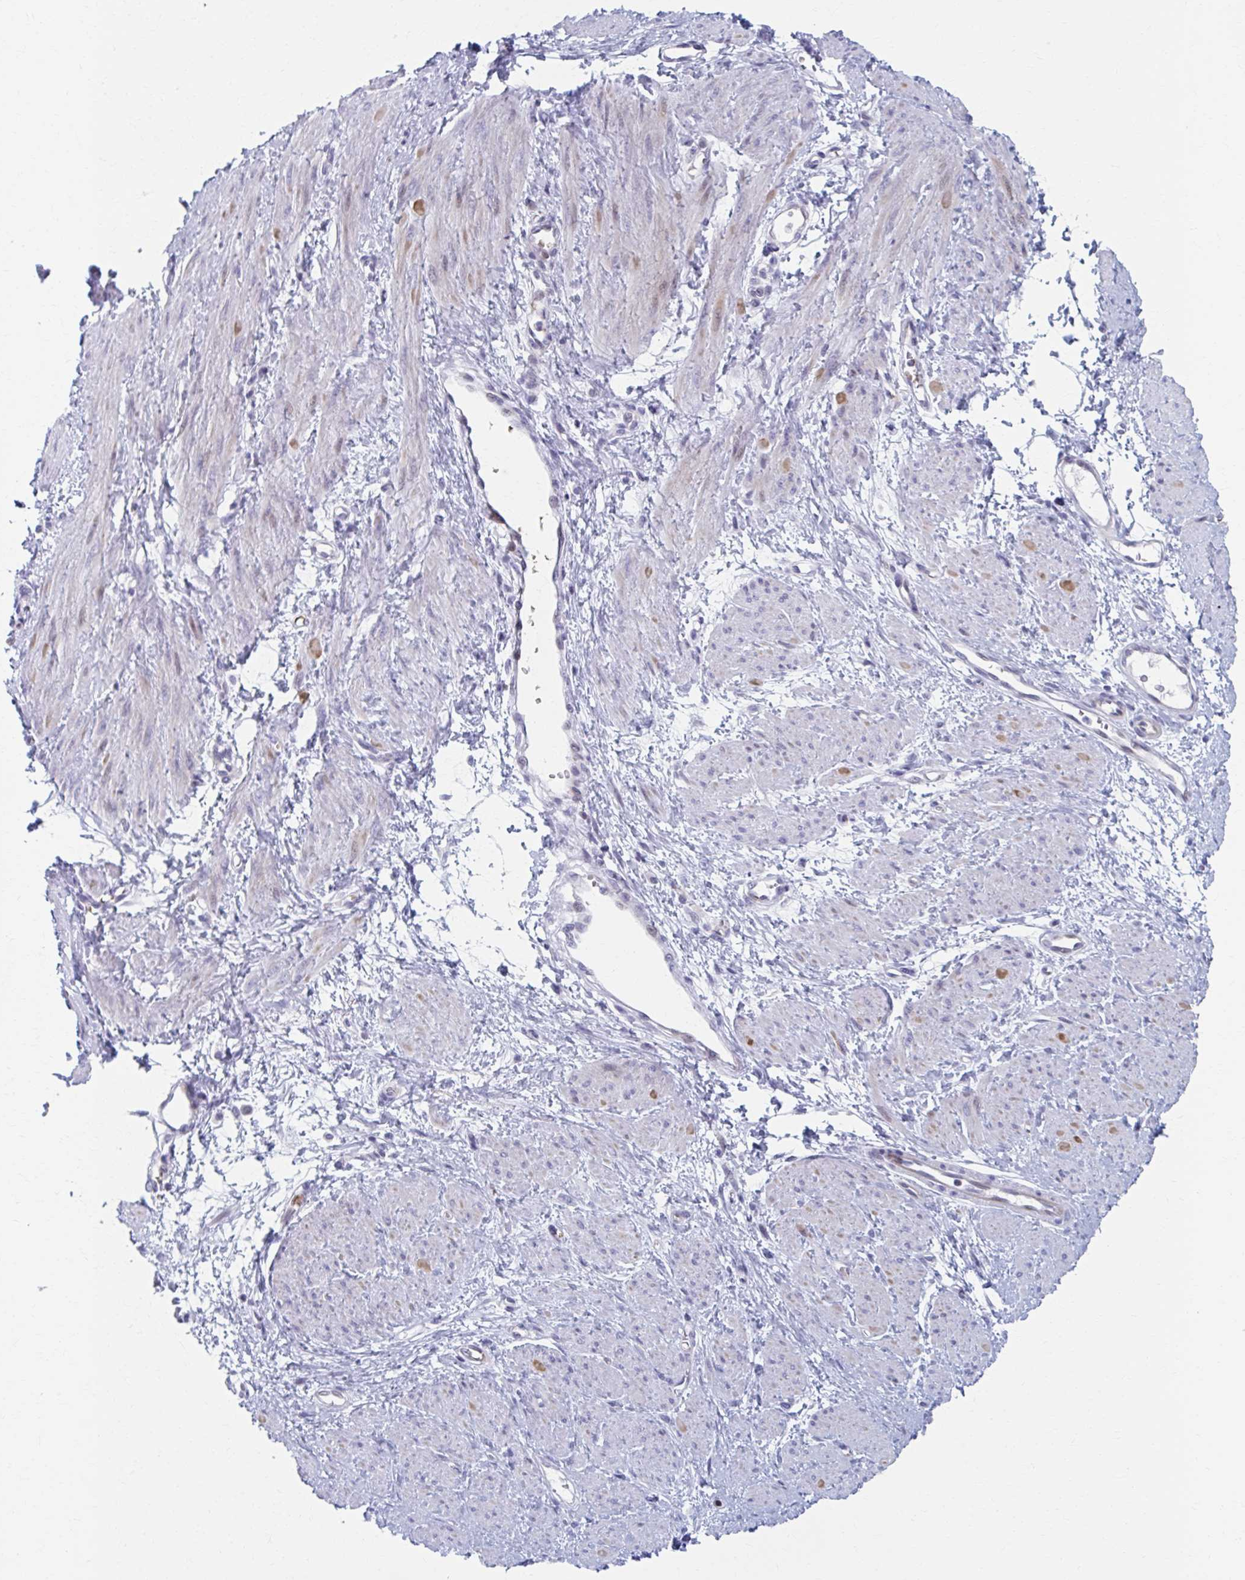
{"staining": {"intensity": "negative", "quantity": "none", "location": "none"}, "tissue": "smooth muscle", "cell_type": "Smooth muscle cells", "image_type": "normal", "snomed": [{"axis": "morphology", "description": "Normal tissue, NOS"}, {"axis": "topography", "description": "Smooth muscle"}, {"axis": "topography", "description": "Uterus"}], "caption": "Smooth muscle was stained to show a protein in brown. There is no significant staining in smooth muscle cells. (Immunohistochemistry (ihc), brightfield microscopy, high magnification).", "gene": "ABHD16B", "patient": {"sex": "female", "age": 39}}